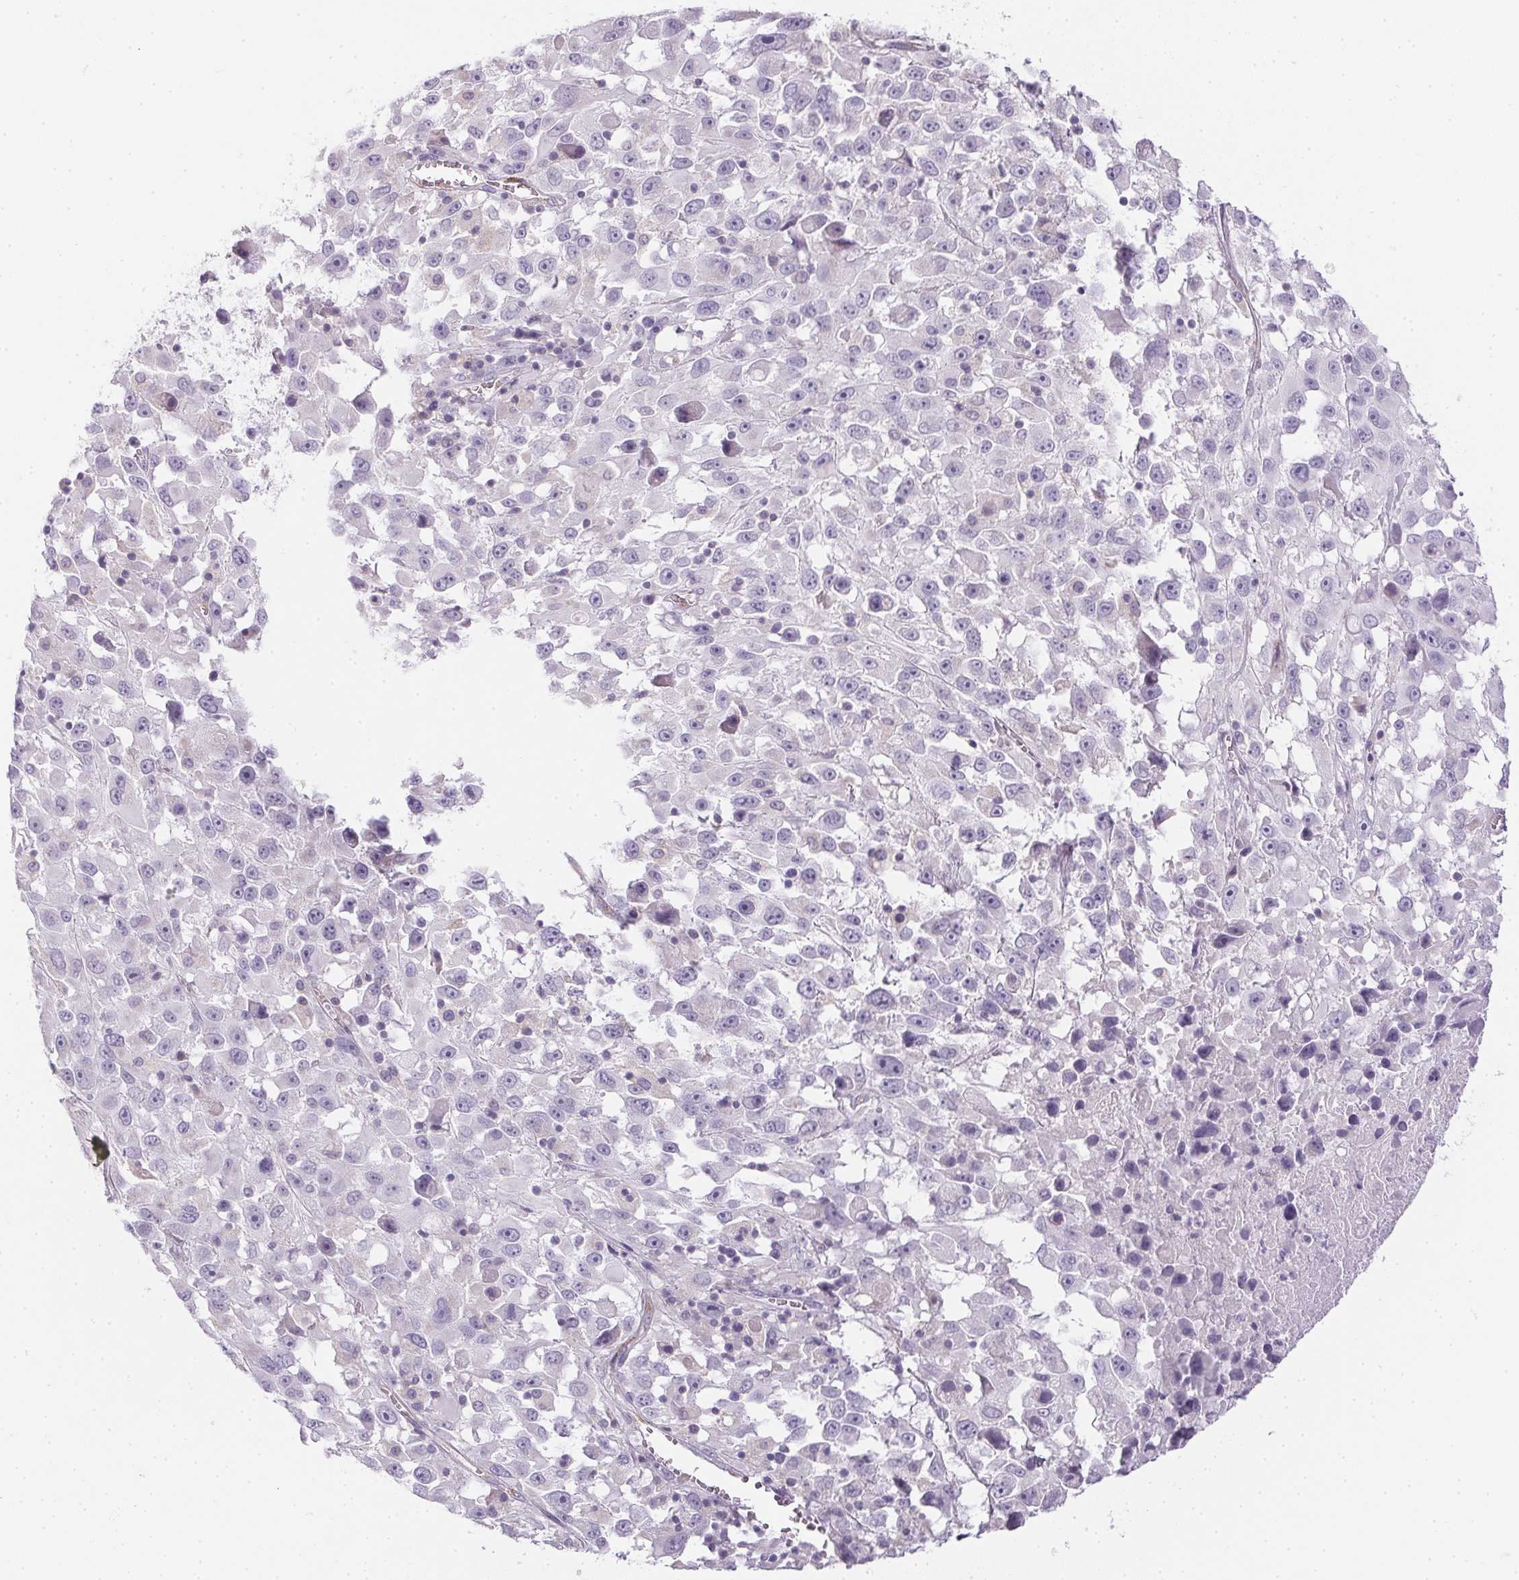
{"staining": {"intensity": "negative", "quantity": "none", "location": "none"}, "tissue": "melanoma", "cell_type": "Tumor cells", "image_type": "cancer", "snomed": [{"axis": "morphology", "description": "Malignant melanoma, Metastatic site"}, {"axis": "topography", "description": "Soft tissue"}], "caption": "Tumor cells are negative for brown protein staining in malignant melanoma (metastatic site).", "gene": "SMYD1", "patient": {"sex": "male", "age": 50}}